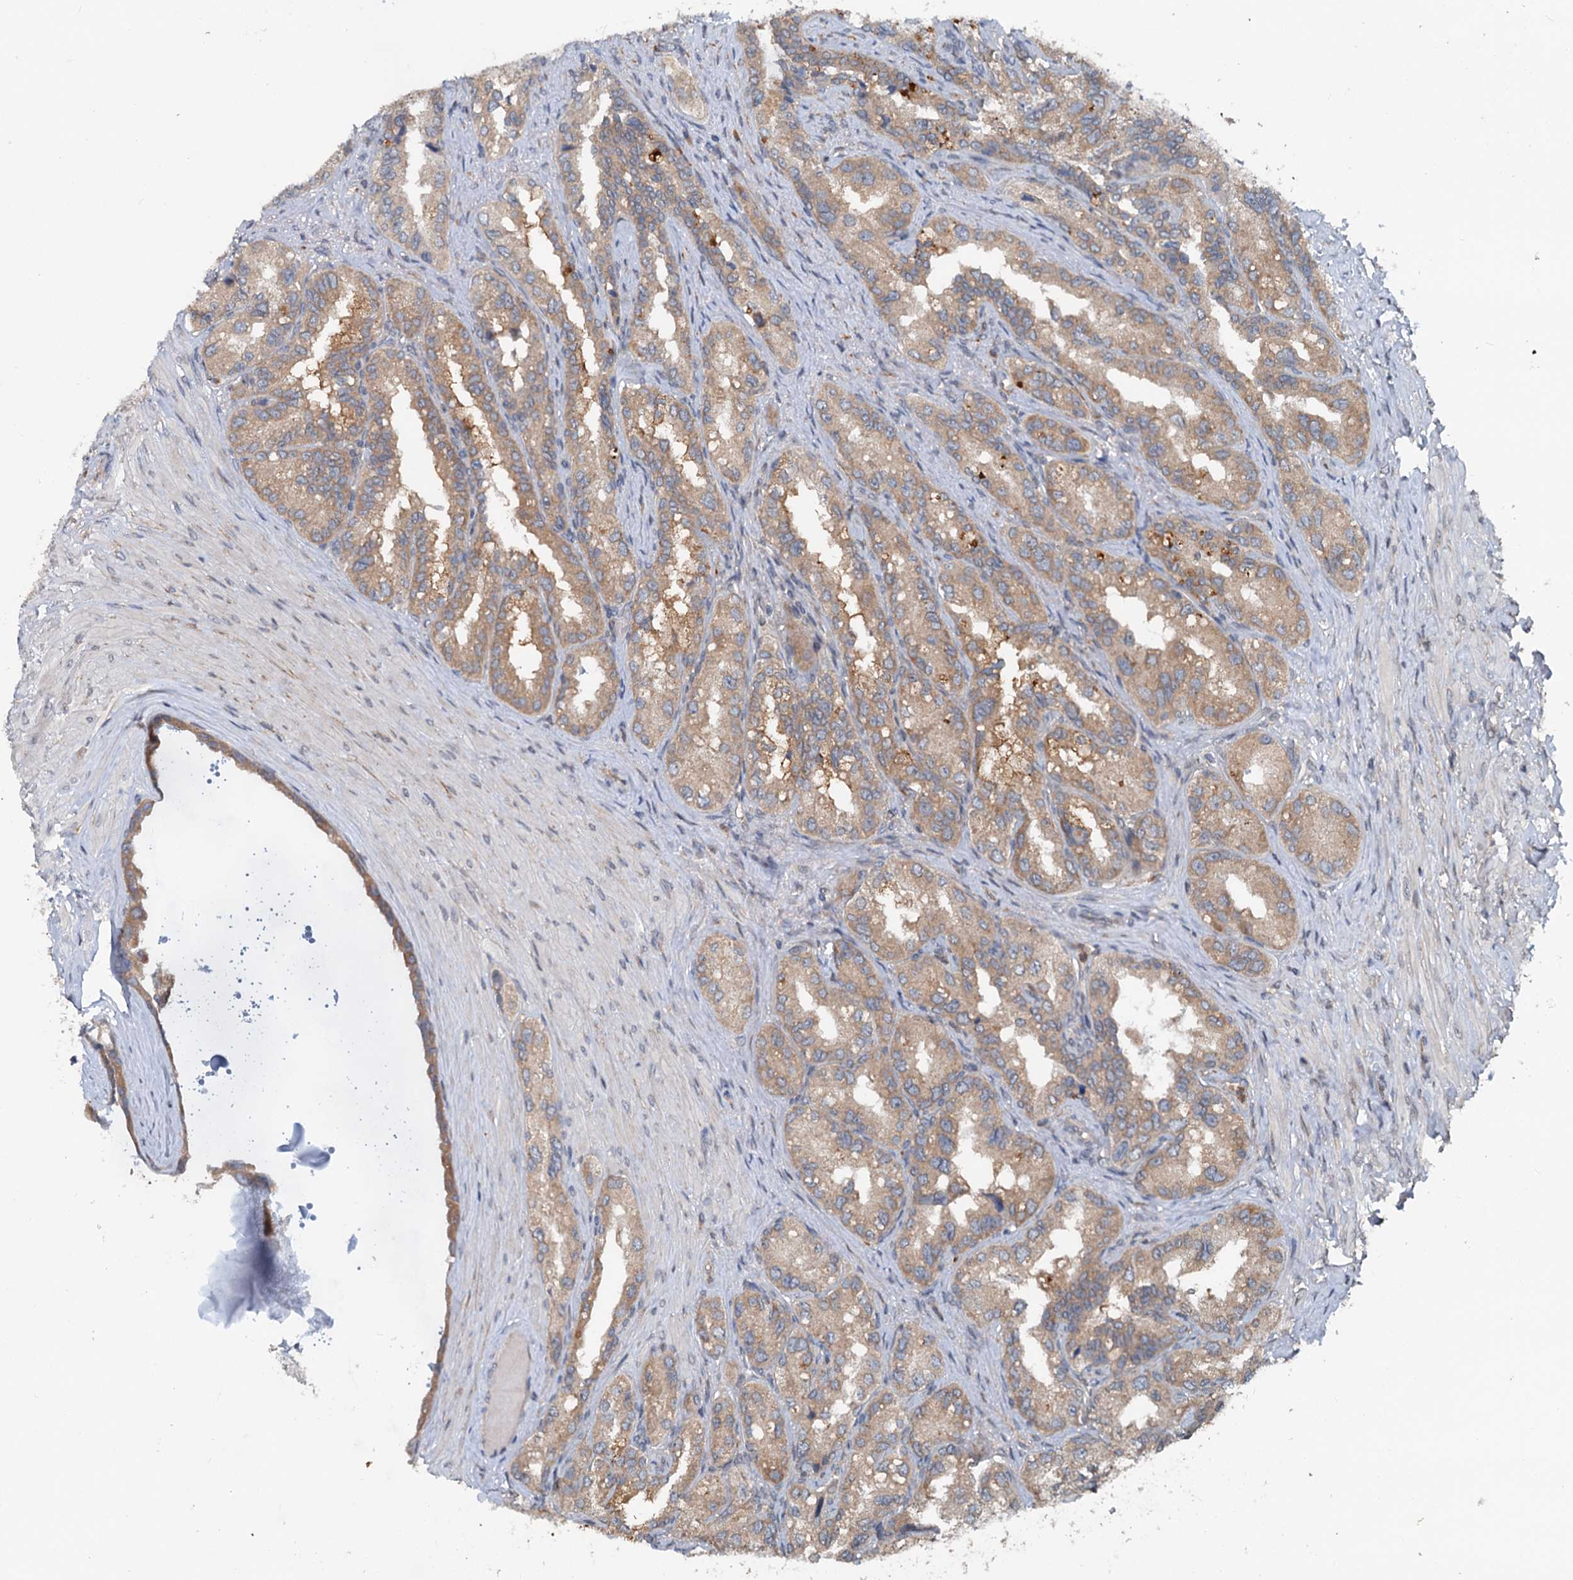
{"staining": {"intensity": "moderate", "quantity": ">75%", "location": "cytoplasmic/membranous"}, "tissue": "seminal vesicle", "cell_type": "Glandular cells", "image_type": "normal", "snomed": [{"axis": "morphology", "description": "Normal tissue, NOS"}, {"axis": "topography", "description": "Seminal veicle"}, {"axis": "topography", "description": "Peripheral nerve tissue"}], "caption": "The immunohistochemical stain labels moderate cytoplasmic/membranous expression in glandular cells of benign seminal vesicle. The protein is shown in brown color, while the nuclei are stained blue.", "gene": "N4BP2L2", "patient": {"sex": "male", "age": 67}}